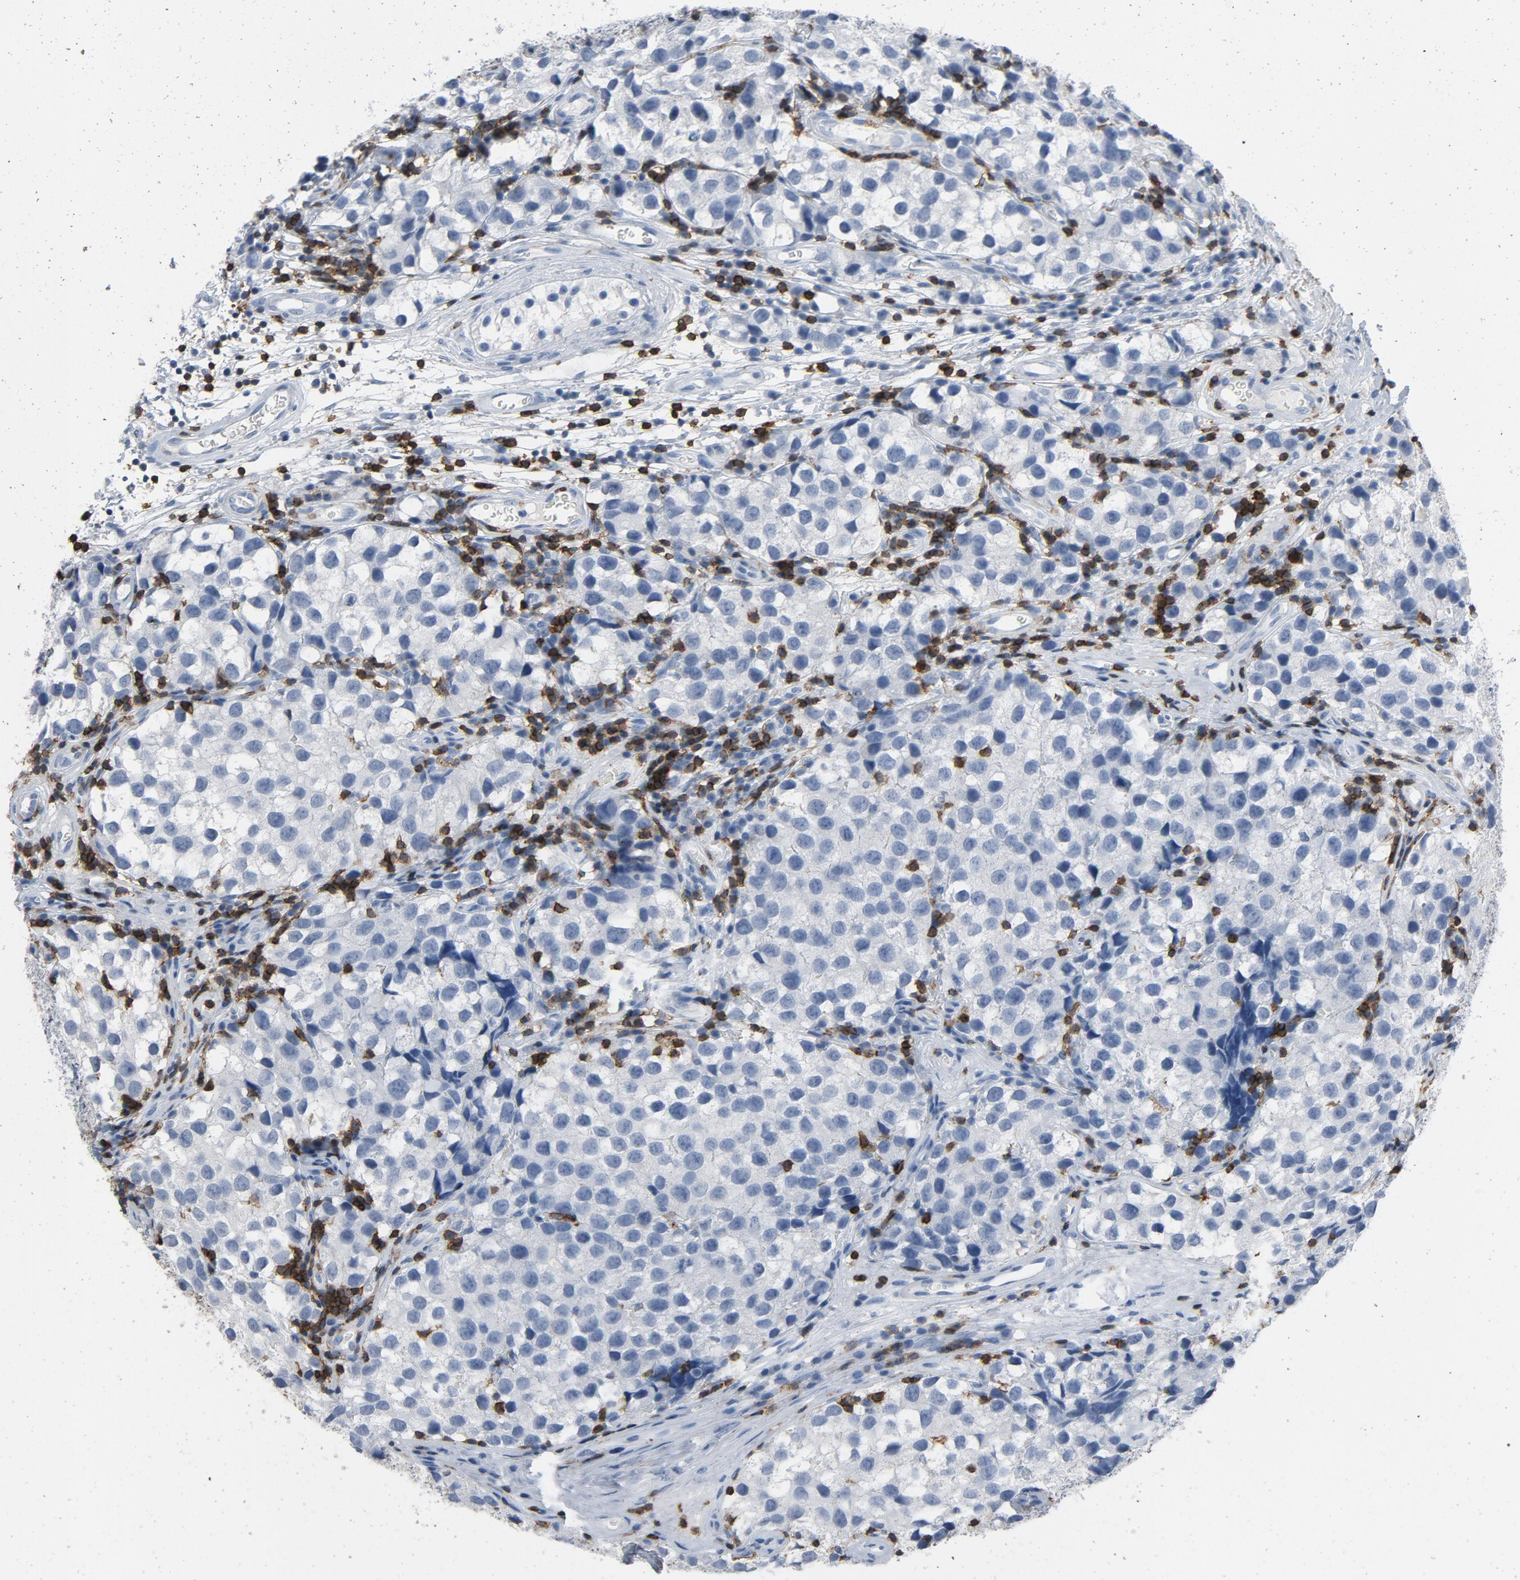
{"staining": {"intensity": "negative", "quantity": "none", "location": "none"}, "tissue": "testis cancer", "cell_type": "Tumor cells", "image_type": "cancer", "snomed": [{"axis": "morphology", "description": "Seminoma, NOS"}, {"axis": "topography", "description": "Testis"}], "caption": "Testis seminoma was stained to show a protein in brown. There is no significant staining in tumor cells.", "gene": "LCK", "patient": {"sex": "male", "age": 39}}